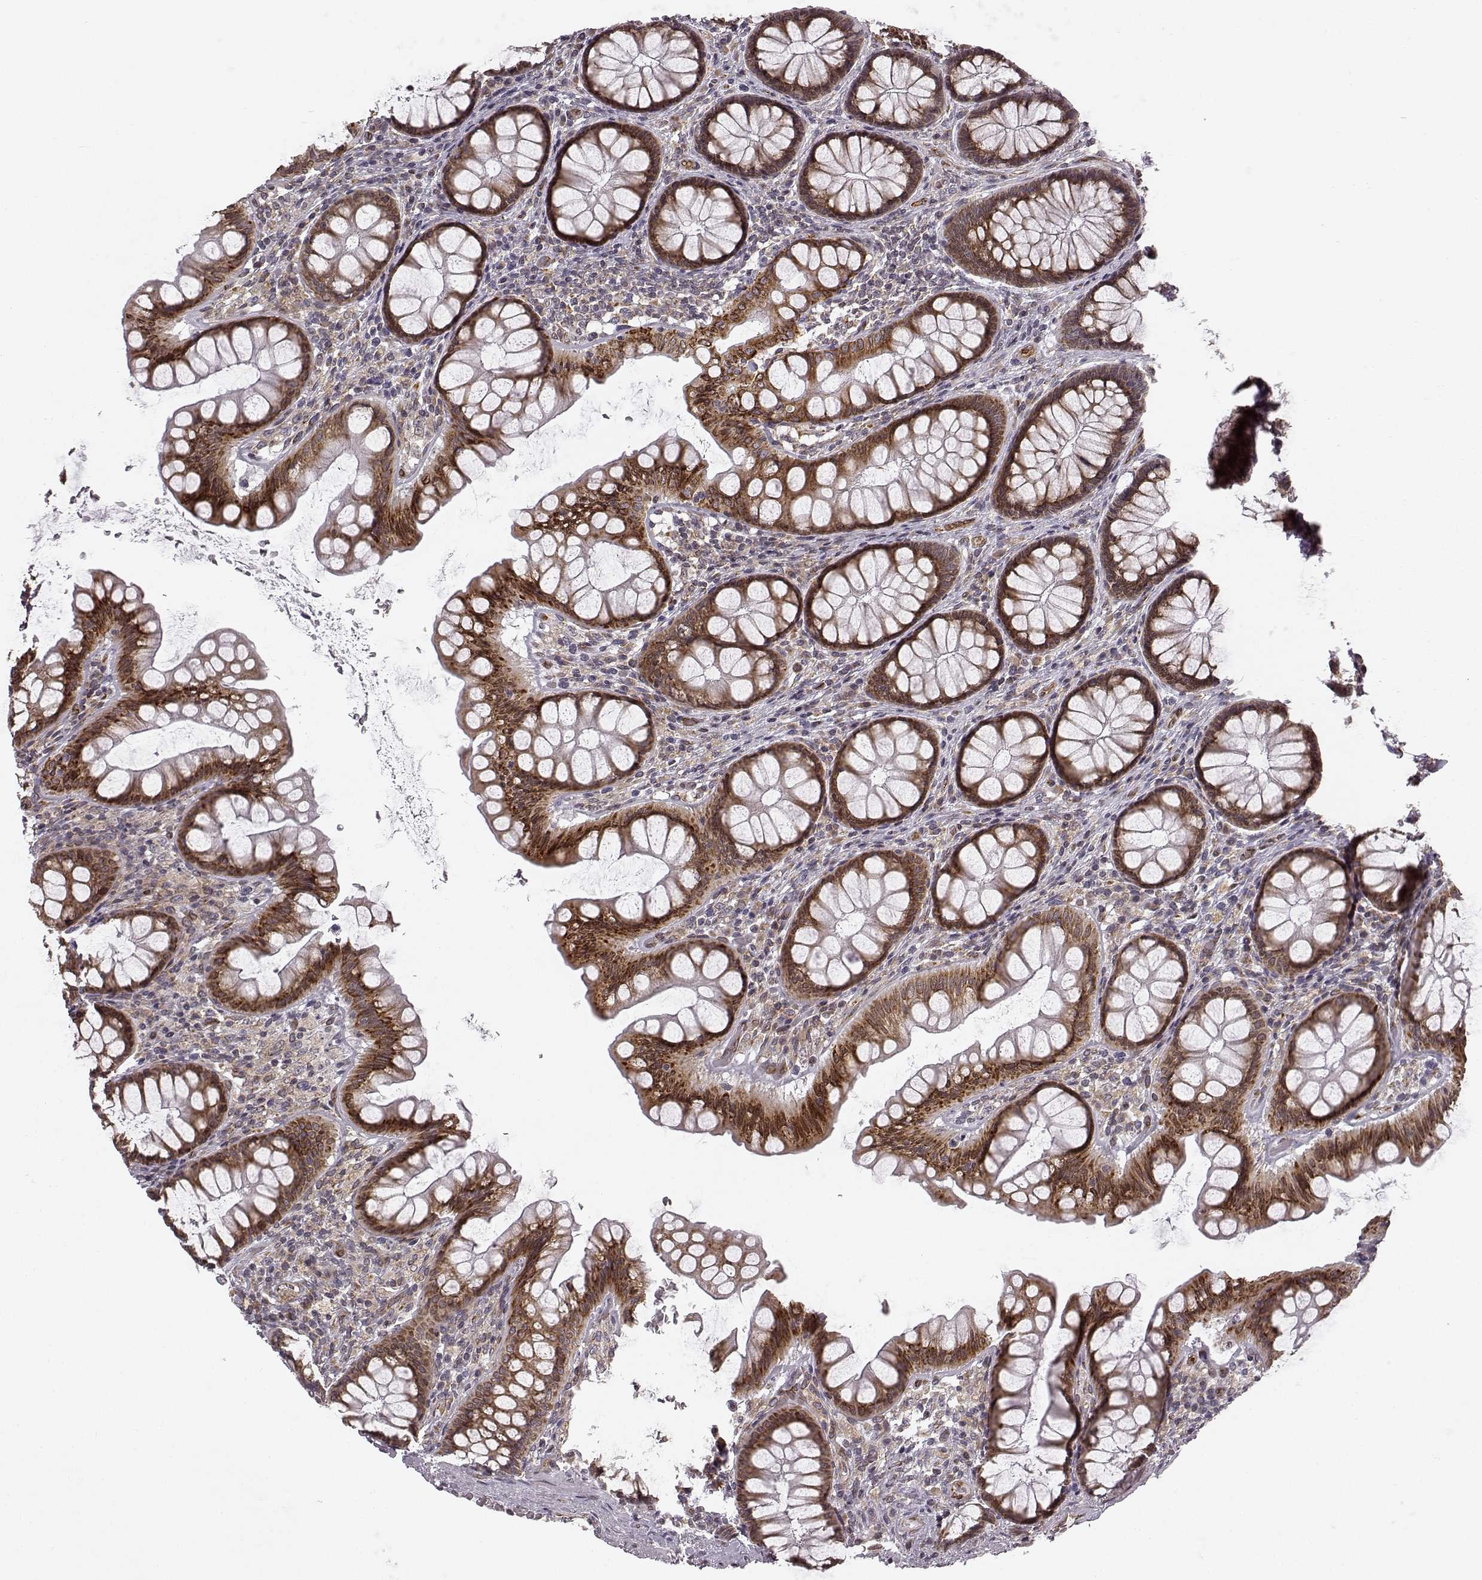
{"staining": {"intensity": "strong", "quantity": ">75%", "location": "cytoplasmic/membranous"}, "tissue": "colon", "cell_type": "Endothelial cells", "image_type": "normal", "snomed": [{"axis": "morphology", "description": "Normal tissue, NOS"}, {"axis": "topography", "description": "Colon"}], "caption": "A high-resolution histopathology image shows IHC staining of normal colon, which shows strong cytoplasmic/membranous positivity in approximately >75% of endothelial cells.", "gene": "TMEM14A", "patient": {"sex": "female", "age": 65}}